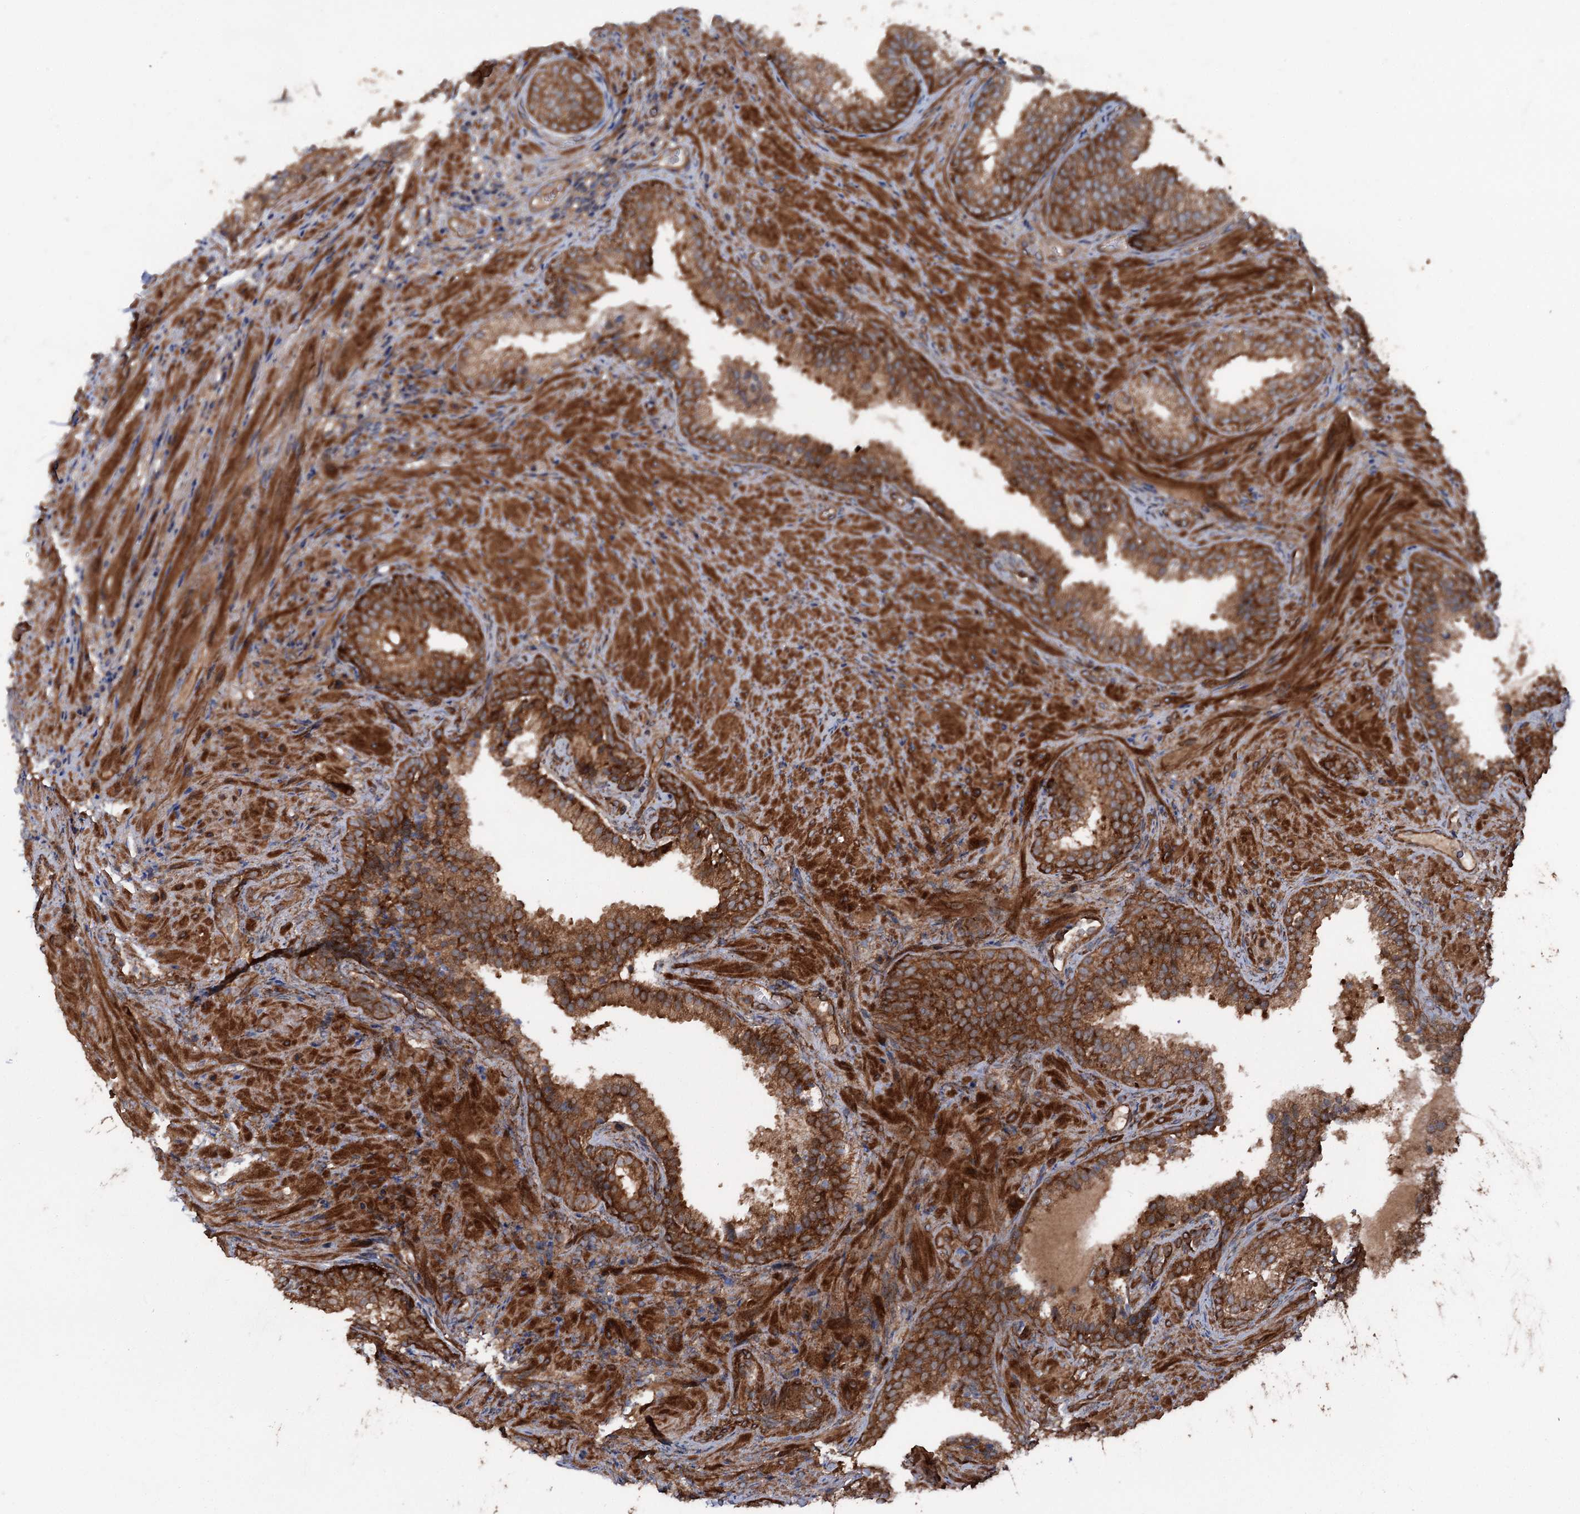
{"staining": {"intensity": "strong", "quantity": "25%-75%", "location": "cytoplasmic/membranous"}, "tissue": "prostate", "cell_type": "Glandular cells", "image_type": "normal", "snomed": [{"axis": "morphology", "description": "Normal tissue, NOS"}, {"axis": "topography", "description": "Prostate"}], "caption": "High-magnification brightfield microscopy of normal prostate stained with DAB (brown) and counterstained with hematoxylin (blue). glandular cells exhibit strong cytoplasmic/membranous staining is identified in approximately25%-75% of cells. (DAB (3,3'-diaminobenzidine) IHC, brown staining for protein, blue staining for nuclei).", "gene": "RNF214", "patient": {"sex": "male", "age": 76}}